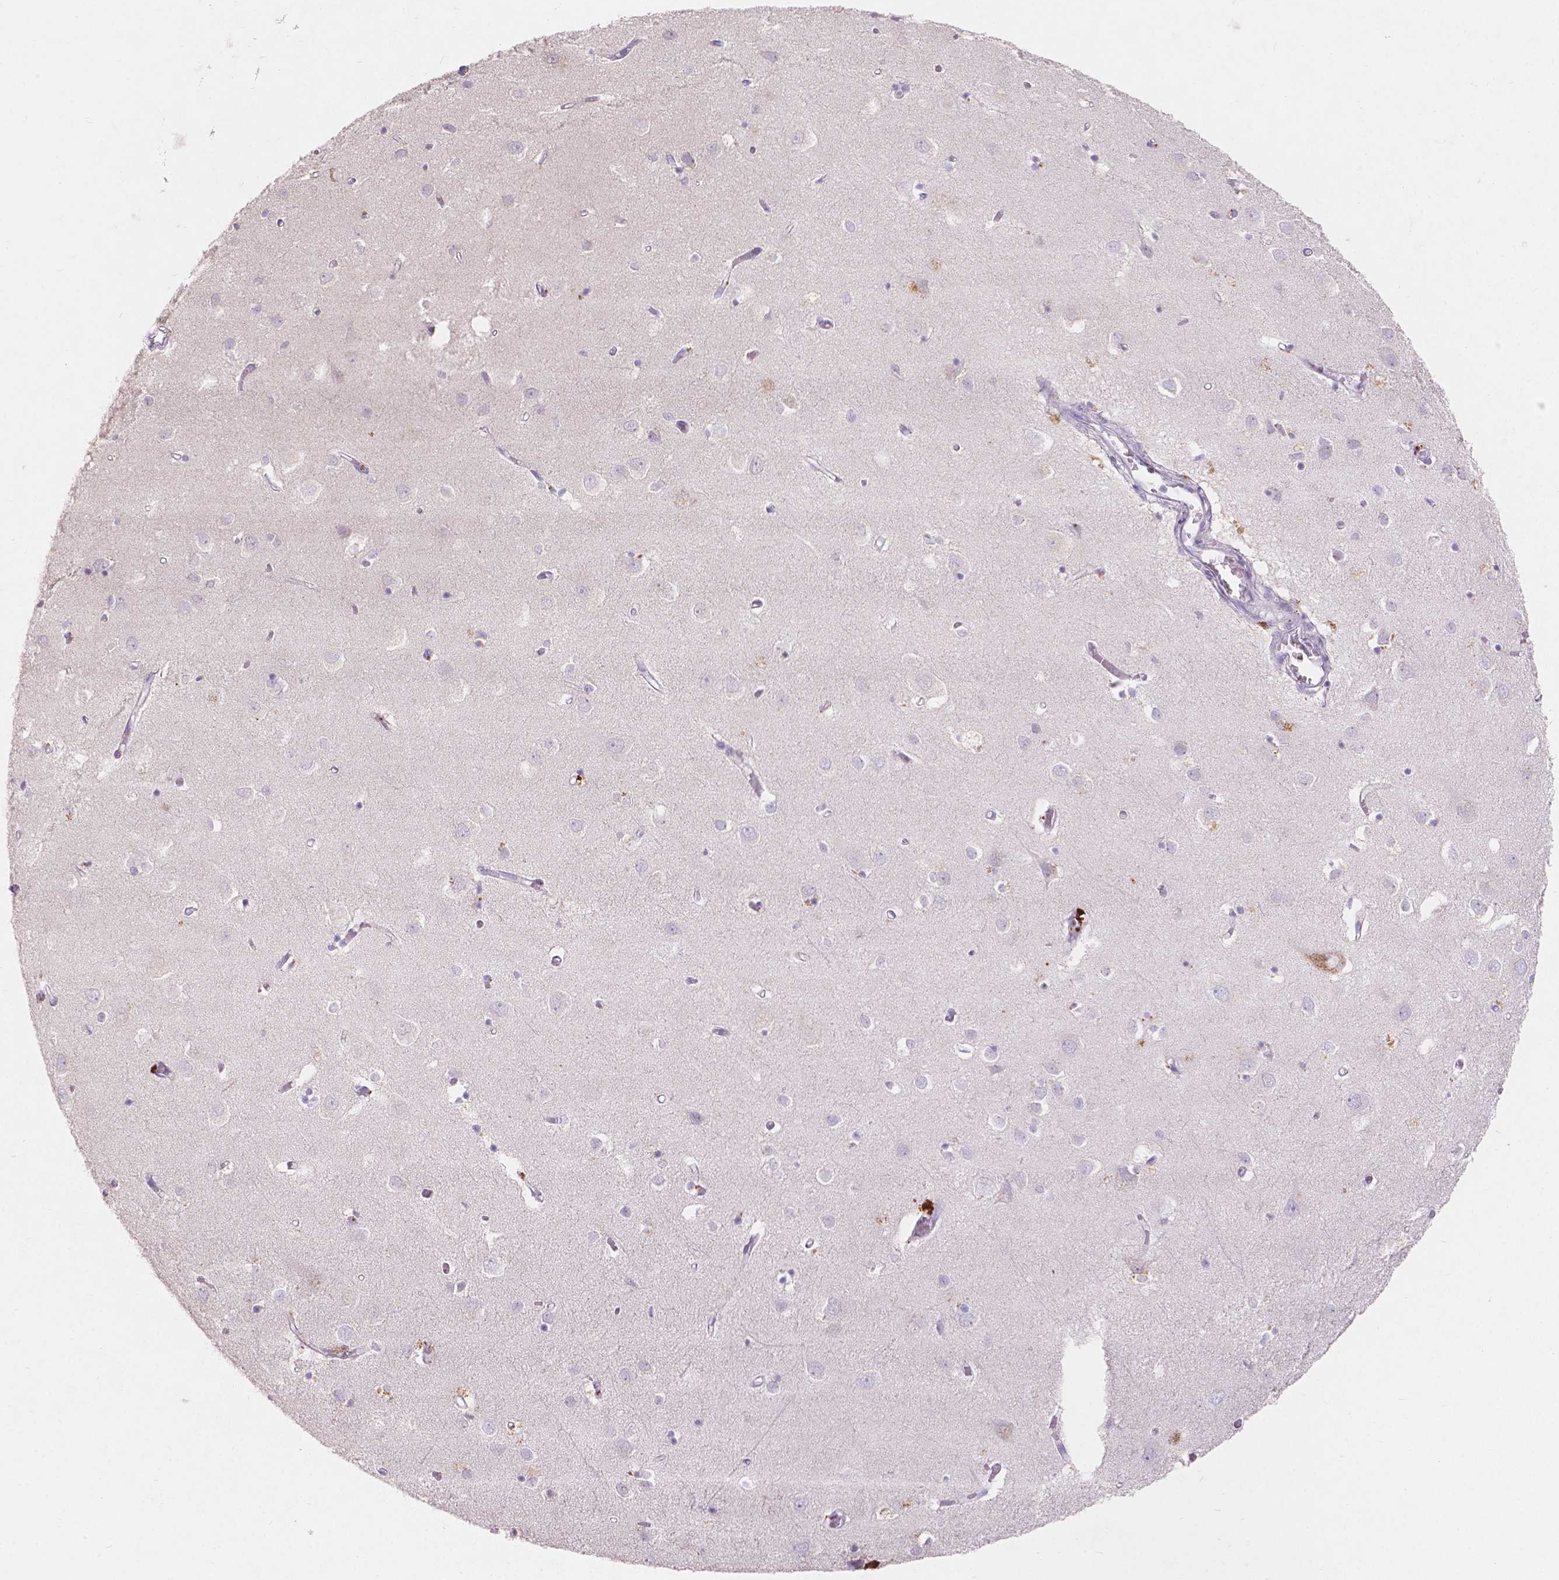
{"staining": {"intensity": "negative", "quantity": "none", "location": "none"}, "tissue": "cerebral cortex", "cell_type": "Endothelial cells", "image_type": "normal", "snomed": [{"axis": "morphology", "description": "Normal tissue, NOS"}, {"axis": "topography", "description": "Cerebral cortex"}], "caption": "The image shows no staining of endothelial cells in normal cerebral cortex.", "gene": "DCAF4L1", "patient": {"sex": "male", "age": 70}}